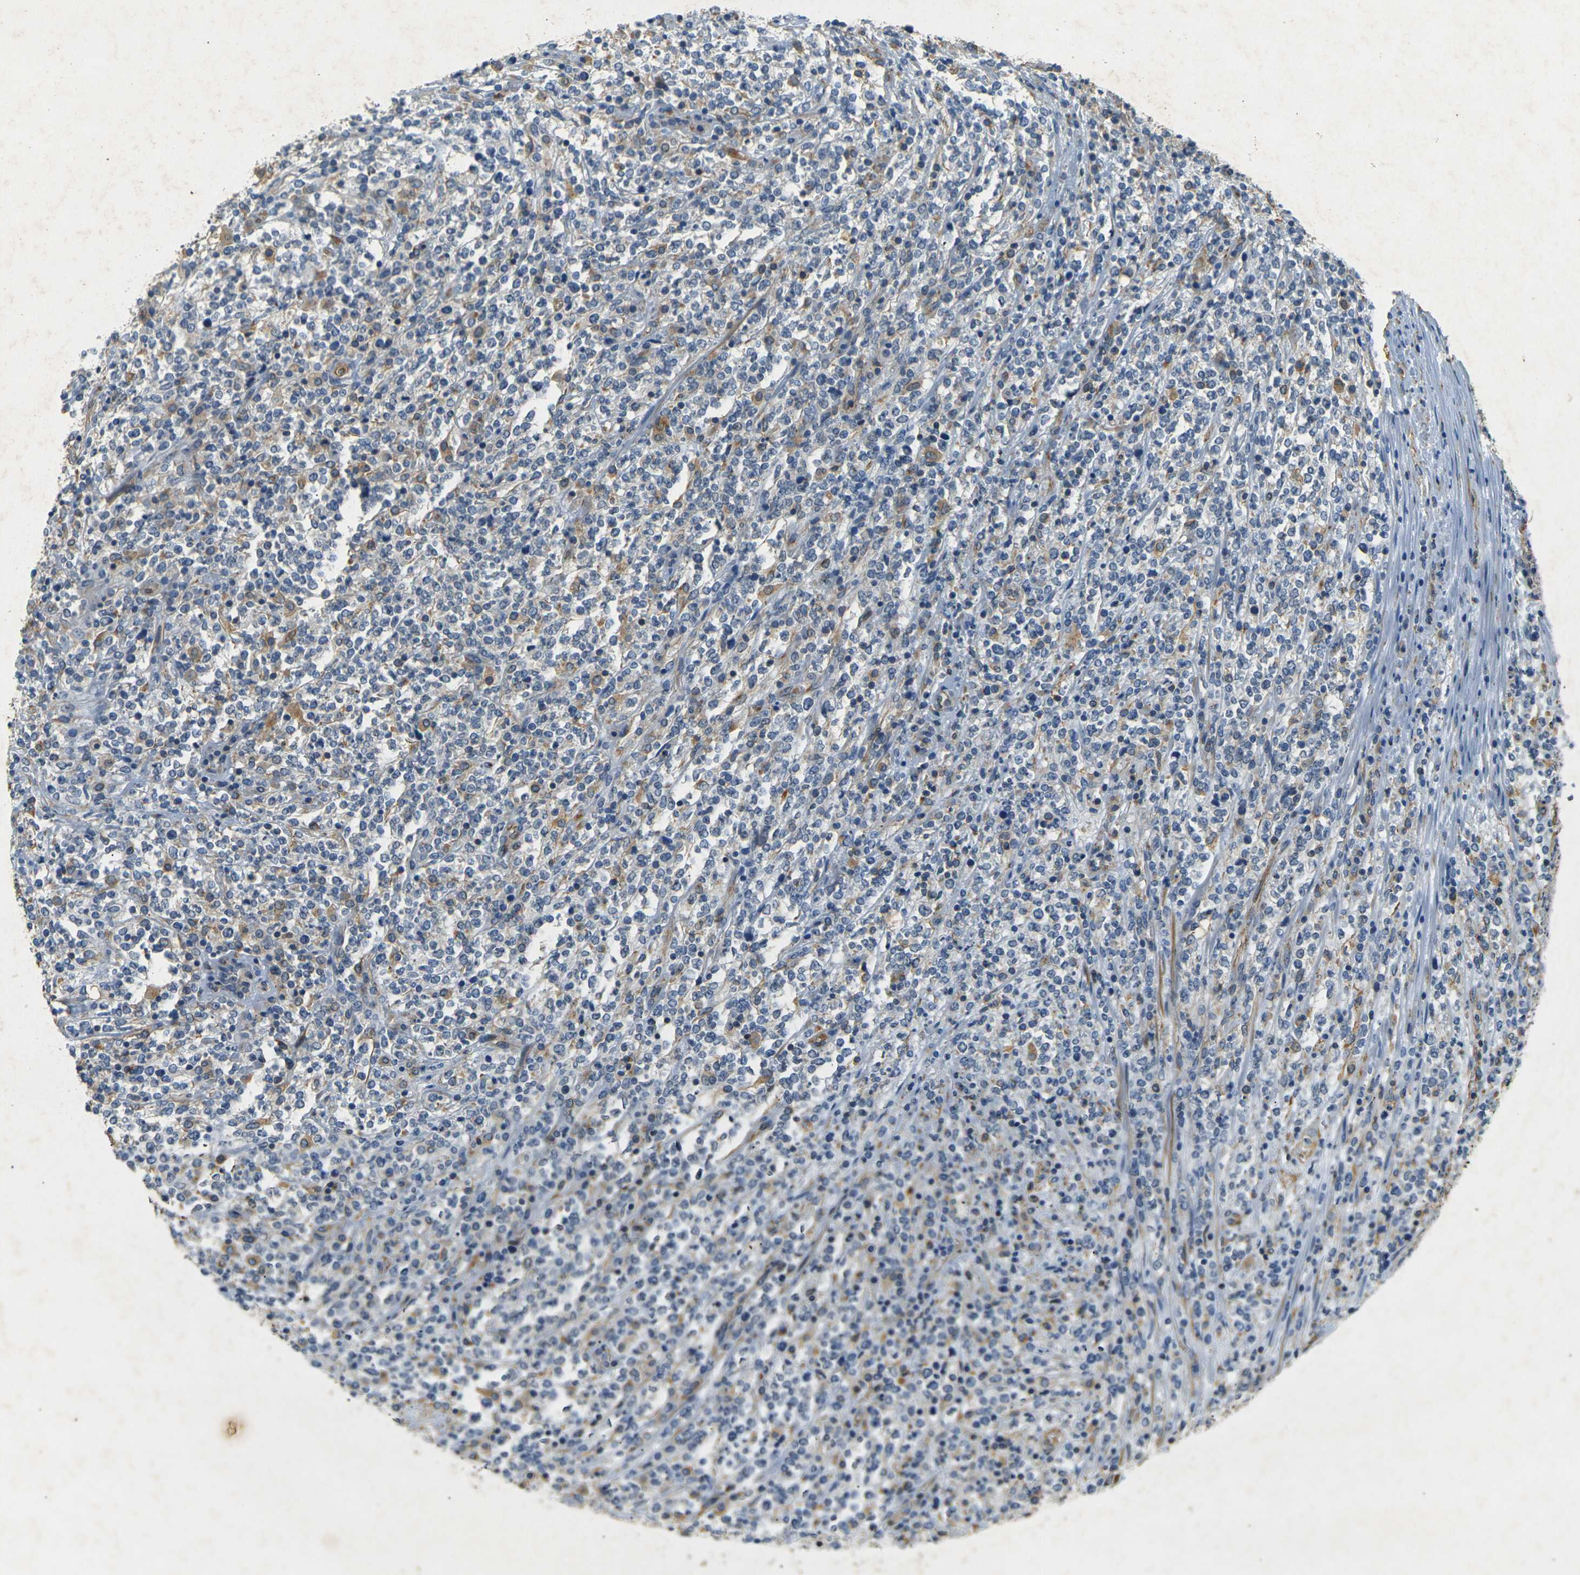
{"staining": {"intensity": "moderate", "quantity": "<25%", "location": "cytoplasmic/membranous"}, "tissue": "lymphoma", "cell_type": "Tumor cells", "image_type": "cancer", "snomed": [{"axis": "morphology", "description": "Malignant lymphoma, non-Hodgkin's type, High grade"}, {"axis": "topography", "description": "Soft tissue"}], "caption": "Protein staining of malignant lymphoma, non-Hodgkin's type (high-grade) tissue displays moderate cytoplasmic/membranous expression in about <25% of tumor cells.", "gene": "SORT1", "patient": {"sex": "male", "age": 18}}